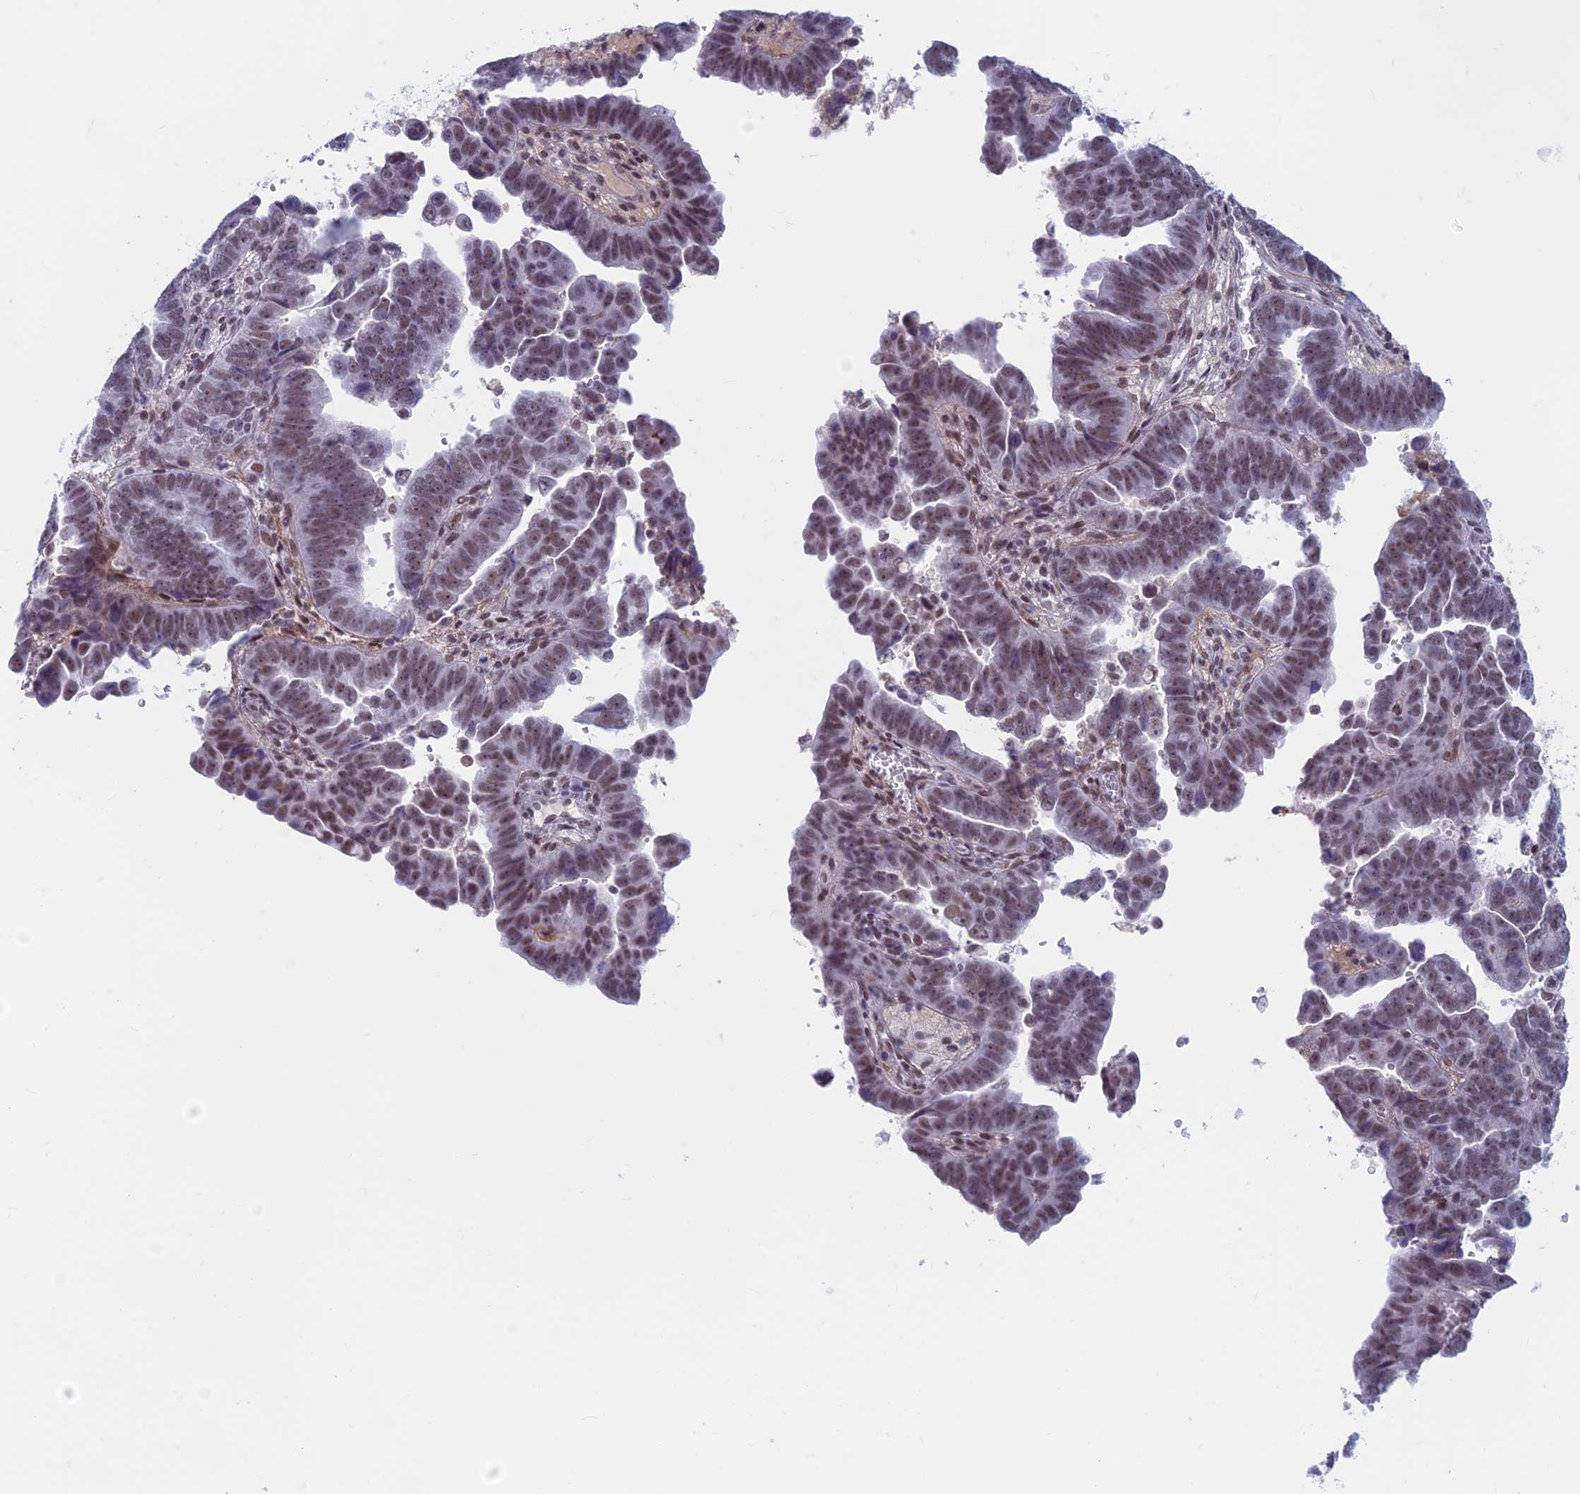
{"staining": {"intensity": "moderate", "quantity": ">75%", "location": "nuclear"}, "tissue": "endometrial cancer", "cell_type": "Tumor cells", "image_type": "cancer", "snomed": [{"axis": "morphology", "description": "Adenocarcinoma, NOS"}, {"axis": "topography", "description": "Endometrium"}], "caption": "Protein staining of endometrial cancer tissue reveals moderate nuclear expression in approximately >75% of tumor cells.", "gene": "ASH2L", "patient": {"sex": "female", "age": 75}}